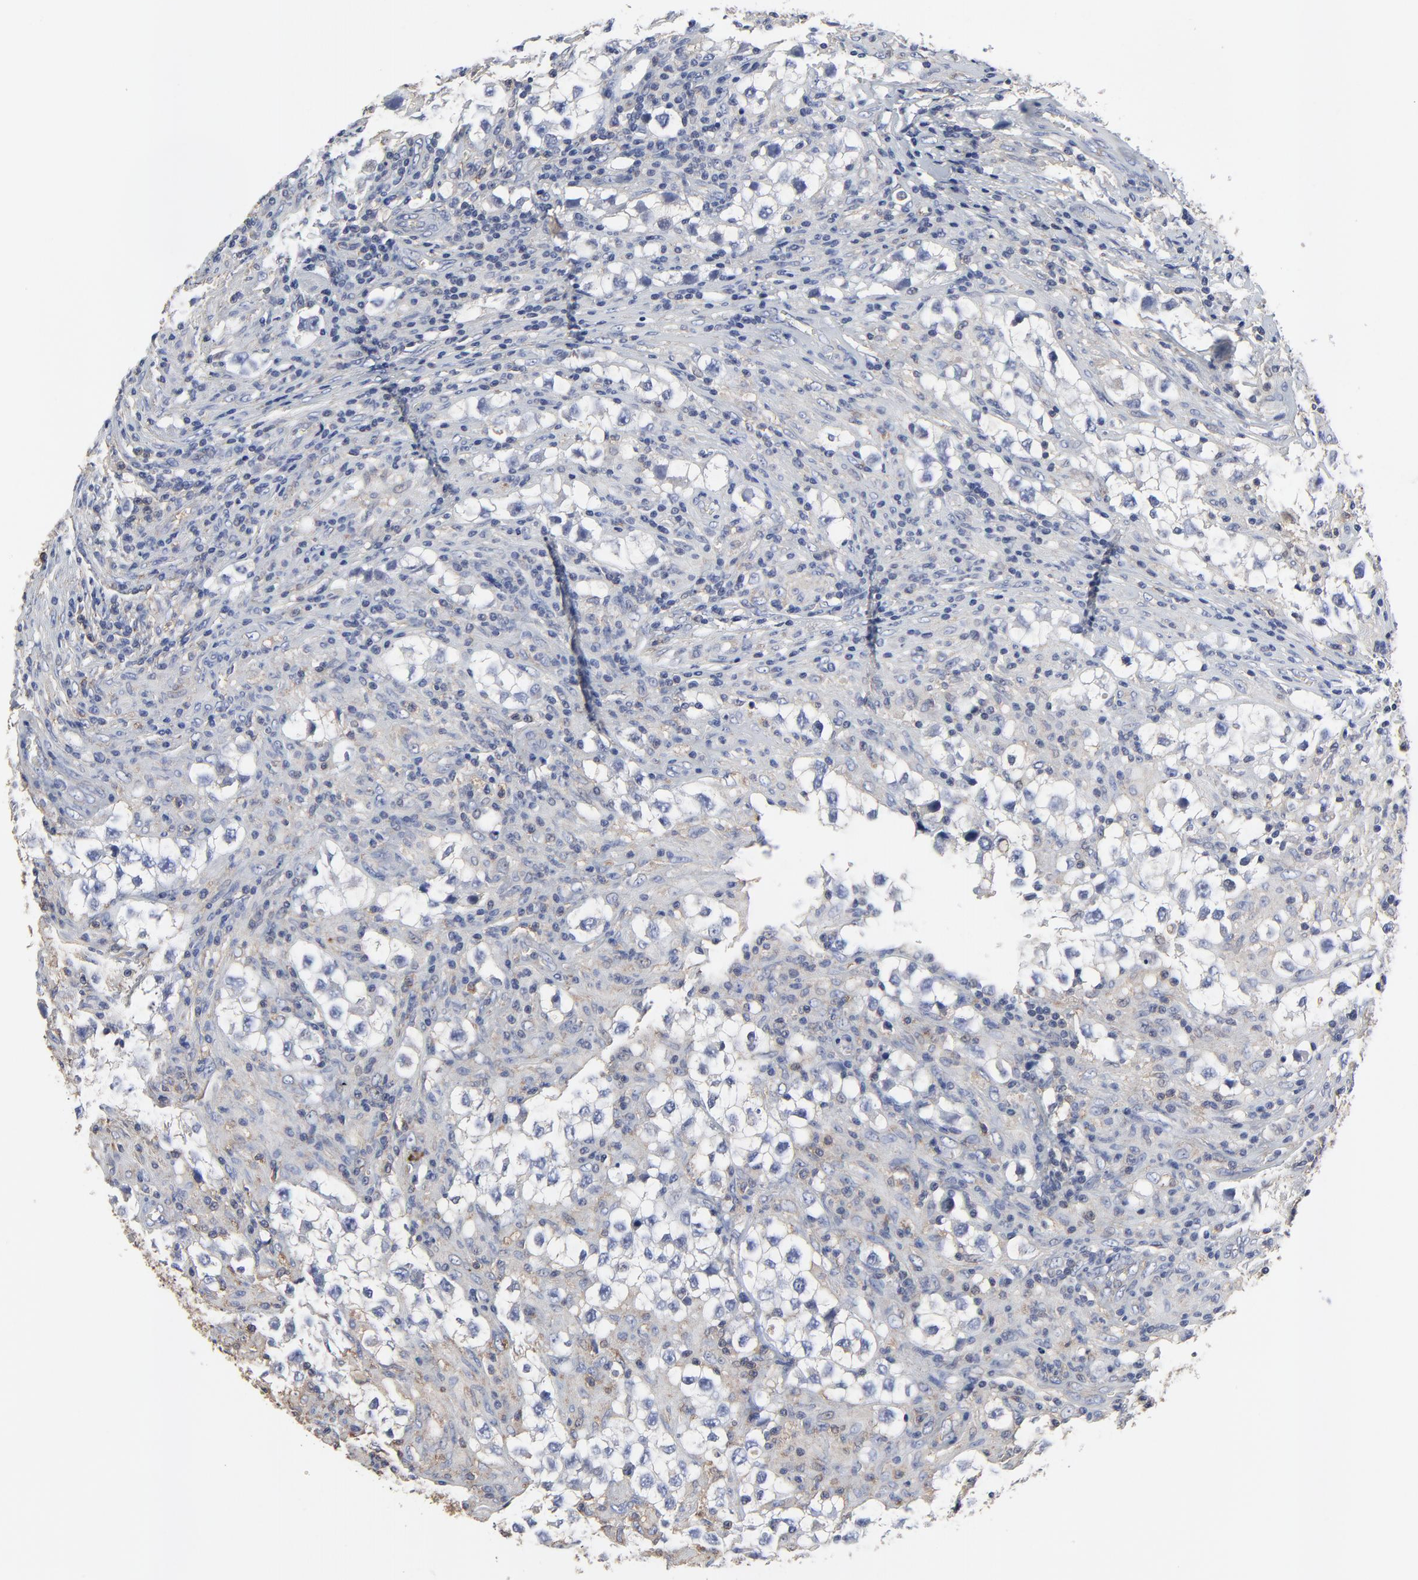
{"staining": {"intensity": "negative", "quantity": "none", "location": "none"}, "tissue": "testis cancer", "cell_type": "Tumor cells", "image_type": "cancer", "snomed": [{"axis": "morphology", "description": "Seminoma, NOS"}, {"axis": "topography", "description": "Testis"}], "caption": "Tumor cells show no significant positivity in seminoma (testis). Brightfield microscopy of immunohistochemistry stained with DAB (brown) and hematoxylin (blue), captured at high magnification.", "gene": "NXF3", "patient": {"sex": "male", "age": 32}}